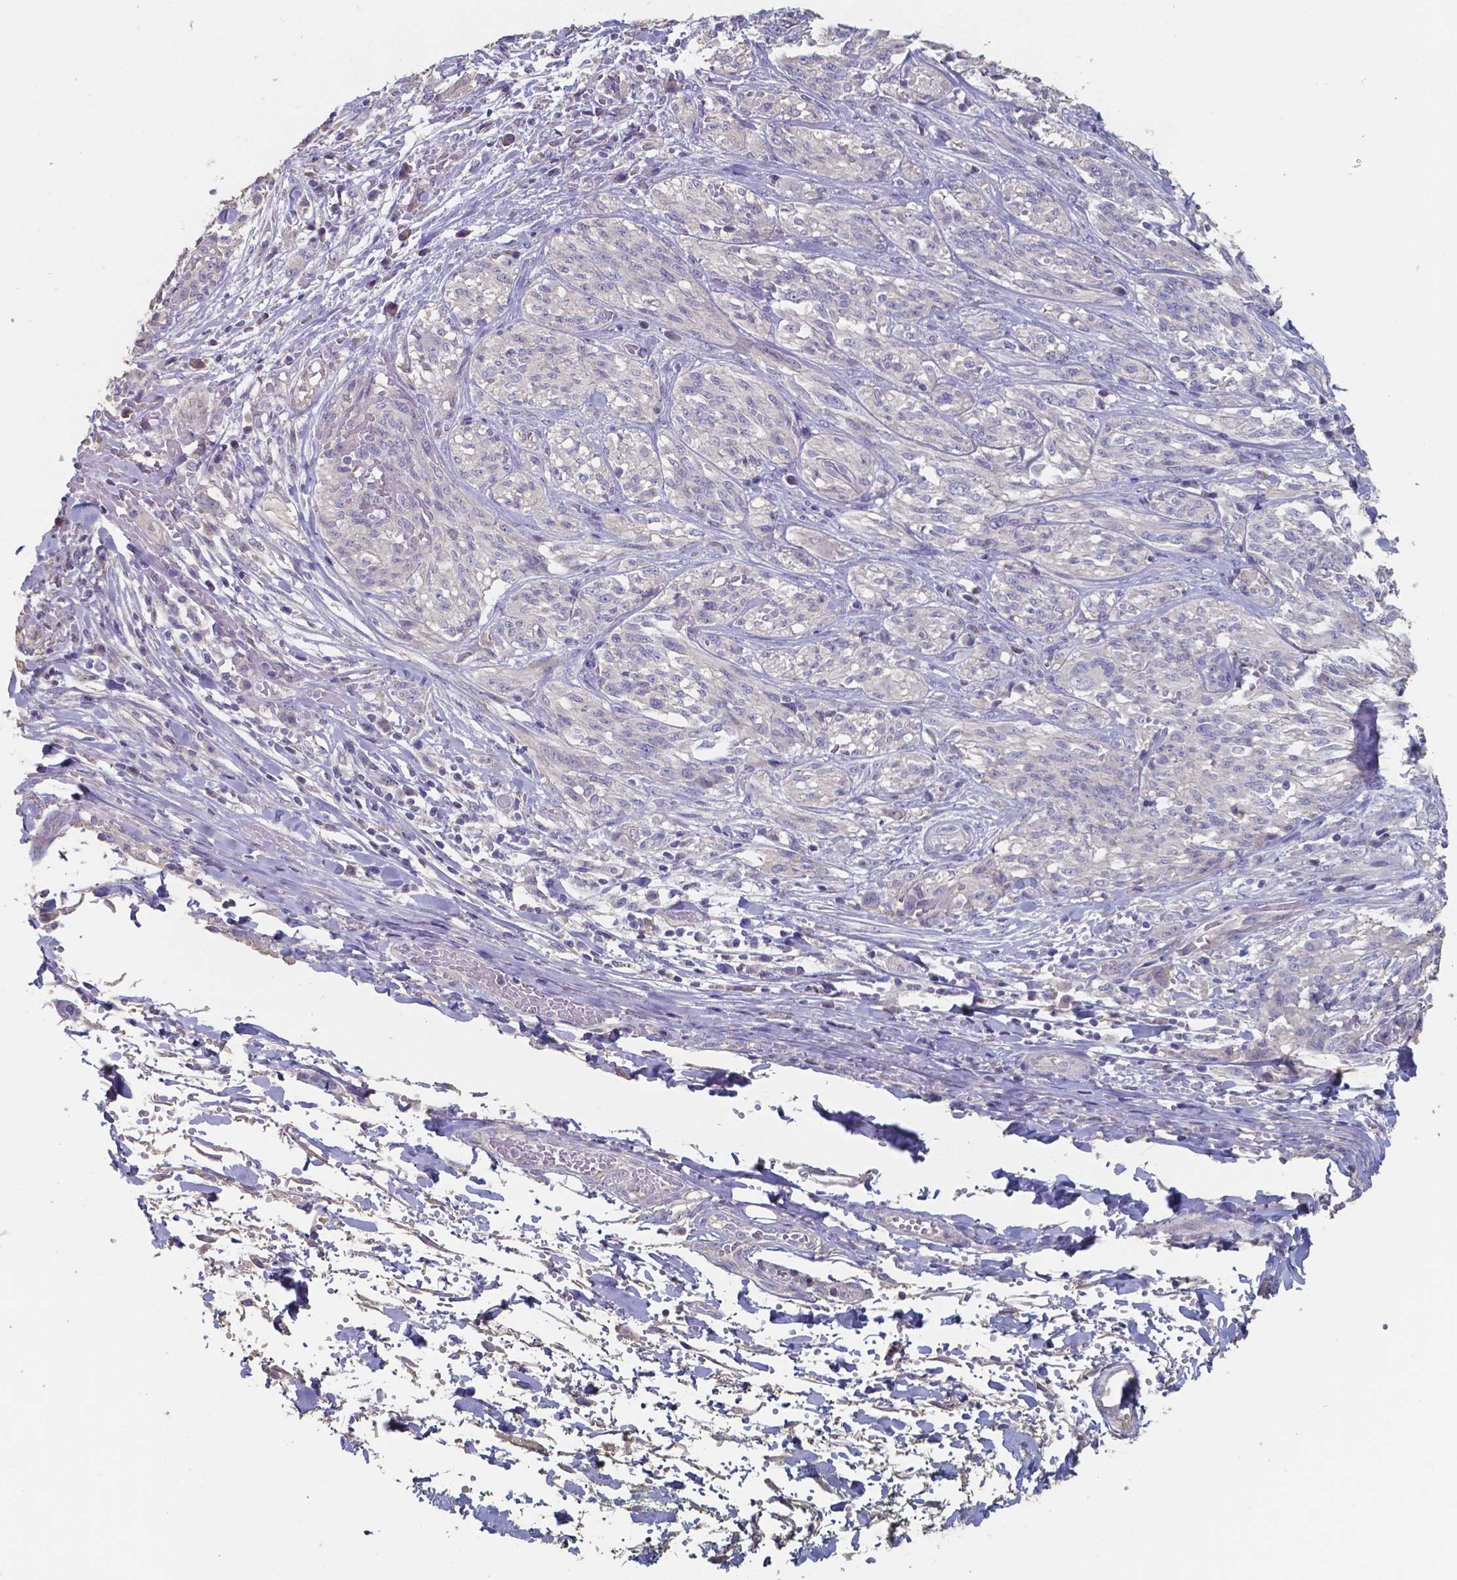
{"staining": {"intensity": "negative", "quantity": "none", "location": "none"}, "tissue": "melanoma", "cell_type": "Tumor cells", "image_type": "cancer", "snomed": [{"axis": "morphology", "description": "Malignant melanoma, NOS"}, {"axis": "topography", "description": "Skin"}], "caption": "Immunohistochemistry image of melanoma stained for a protein (brown), which shows no positivity in tumor cells. Brightfield microscopy of IHC stained with DAB (3,3'-diaminobenzidine) (brown) and hematoxylin (blue), captured at high magnification.", "gene": "FOXJ1", "patient": {"sex": "female", "age": 91}}